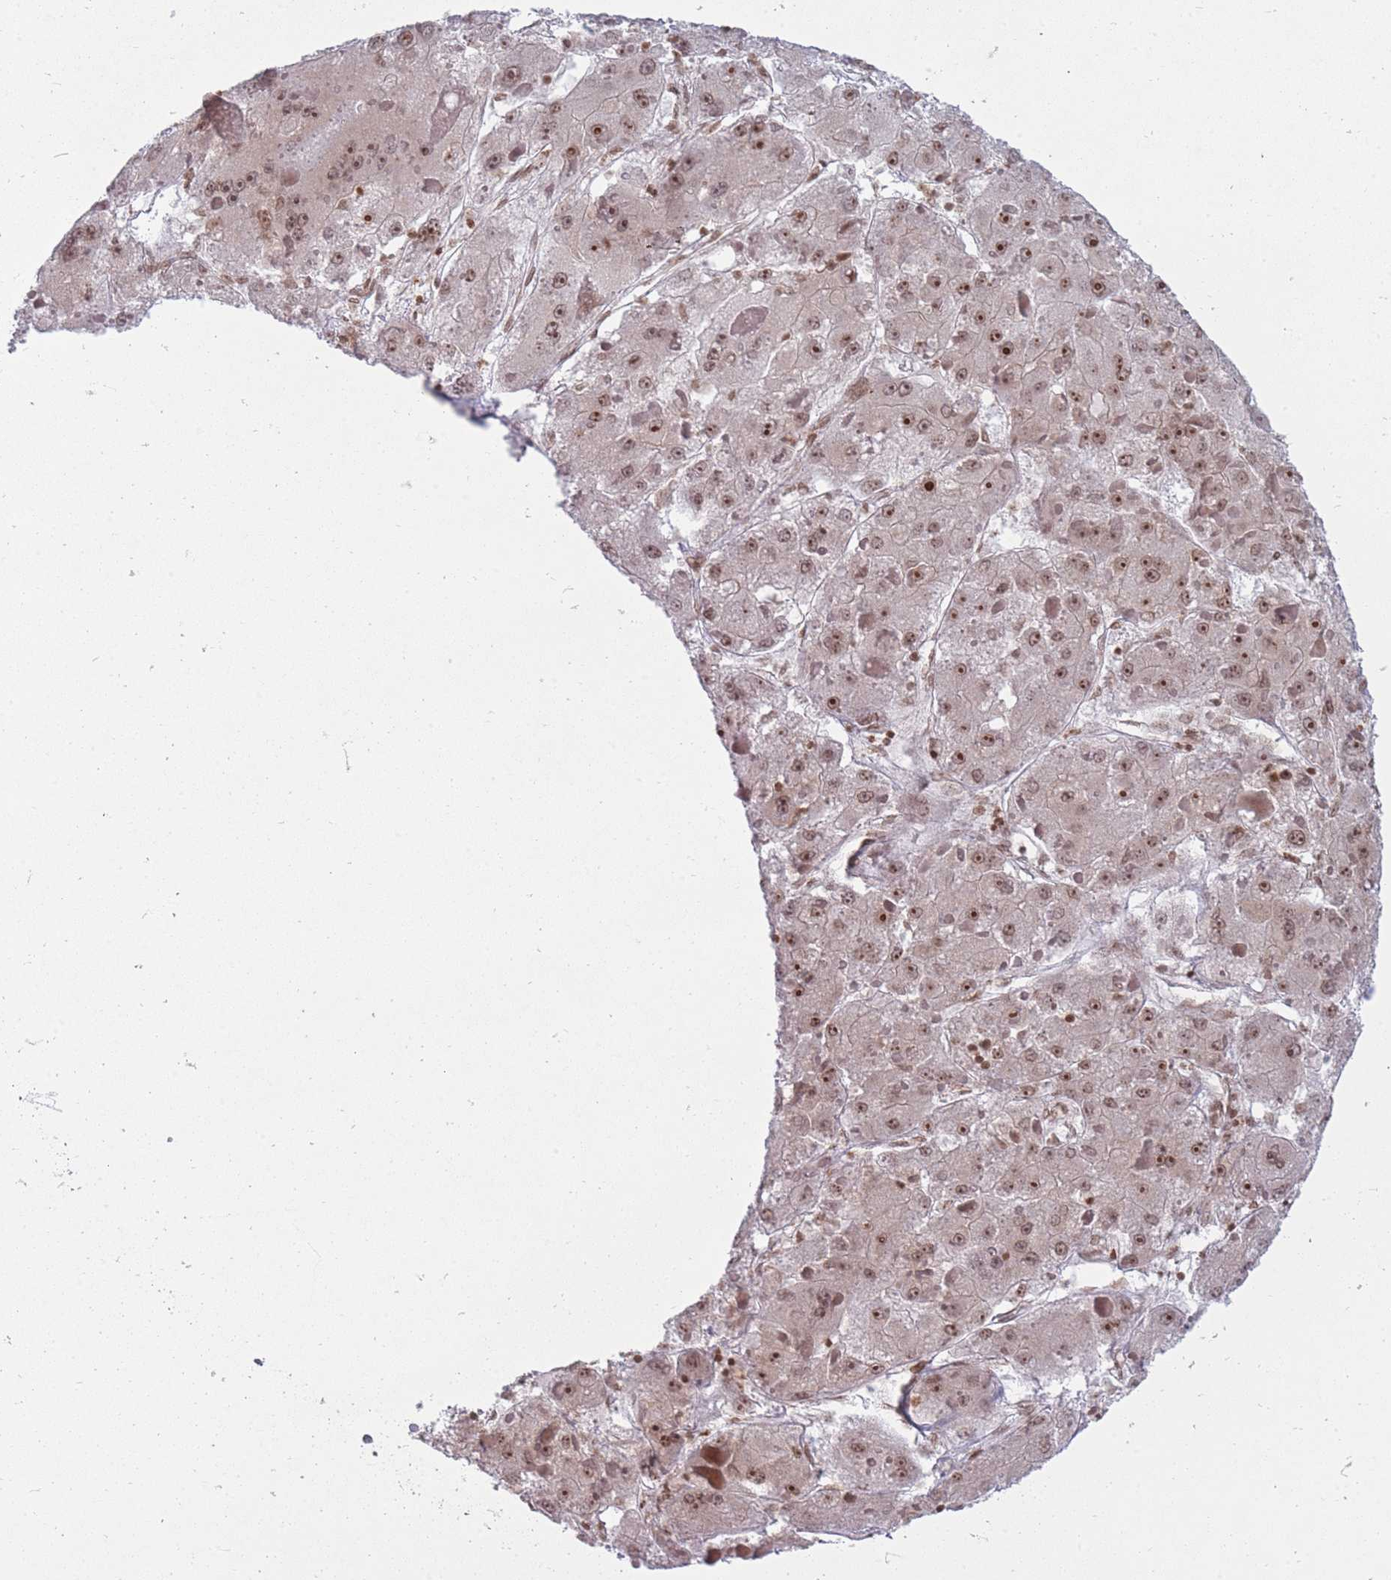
{"staining": {"intensity": "moderate", "quantity": ">75%", "location": "nuclear"}, "tissue": "liver cancer", "cell_type": "Tumor cells", "image_type": "cancer", "snomed": [{"axis": "morphology", "description": "Carcinoma, Hepatocellular, NOS"}, {"axis": "topography", "description": "Liver"}], "caption": "The immunohistochemical stain labels moderate nuclear positivity in tumor cells of liver hepatocellular carcinoma tissue.", "gene": "TMC6", "patient": {"sex": "female", "age": 73}}